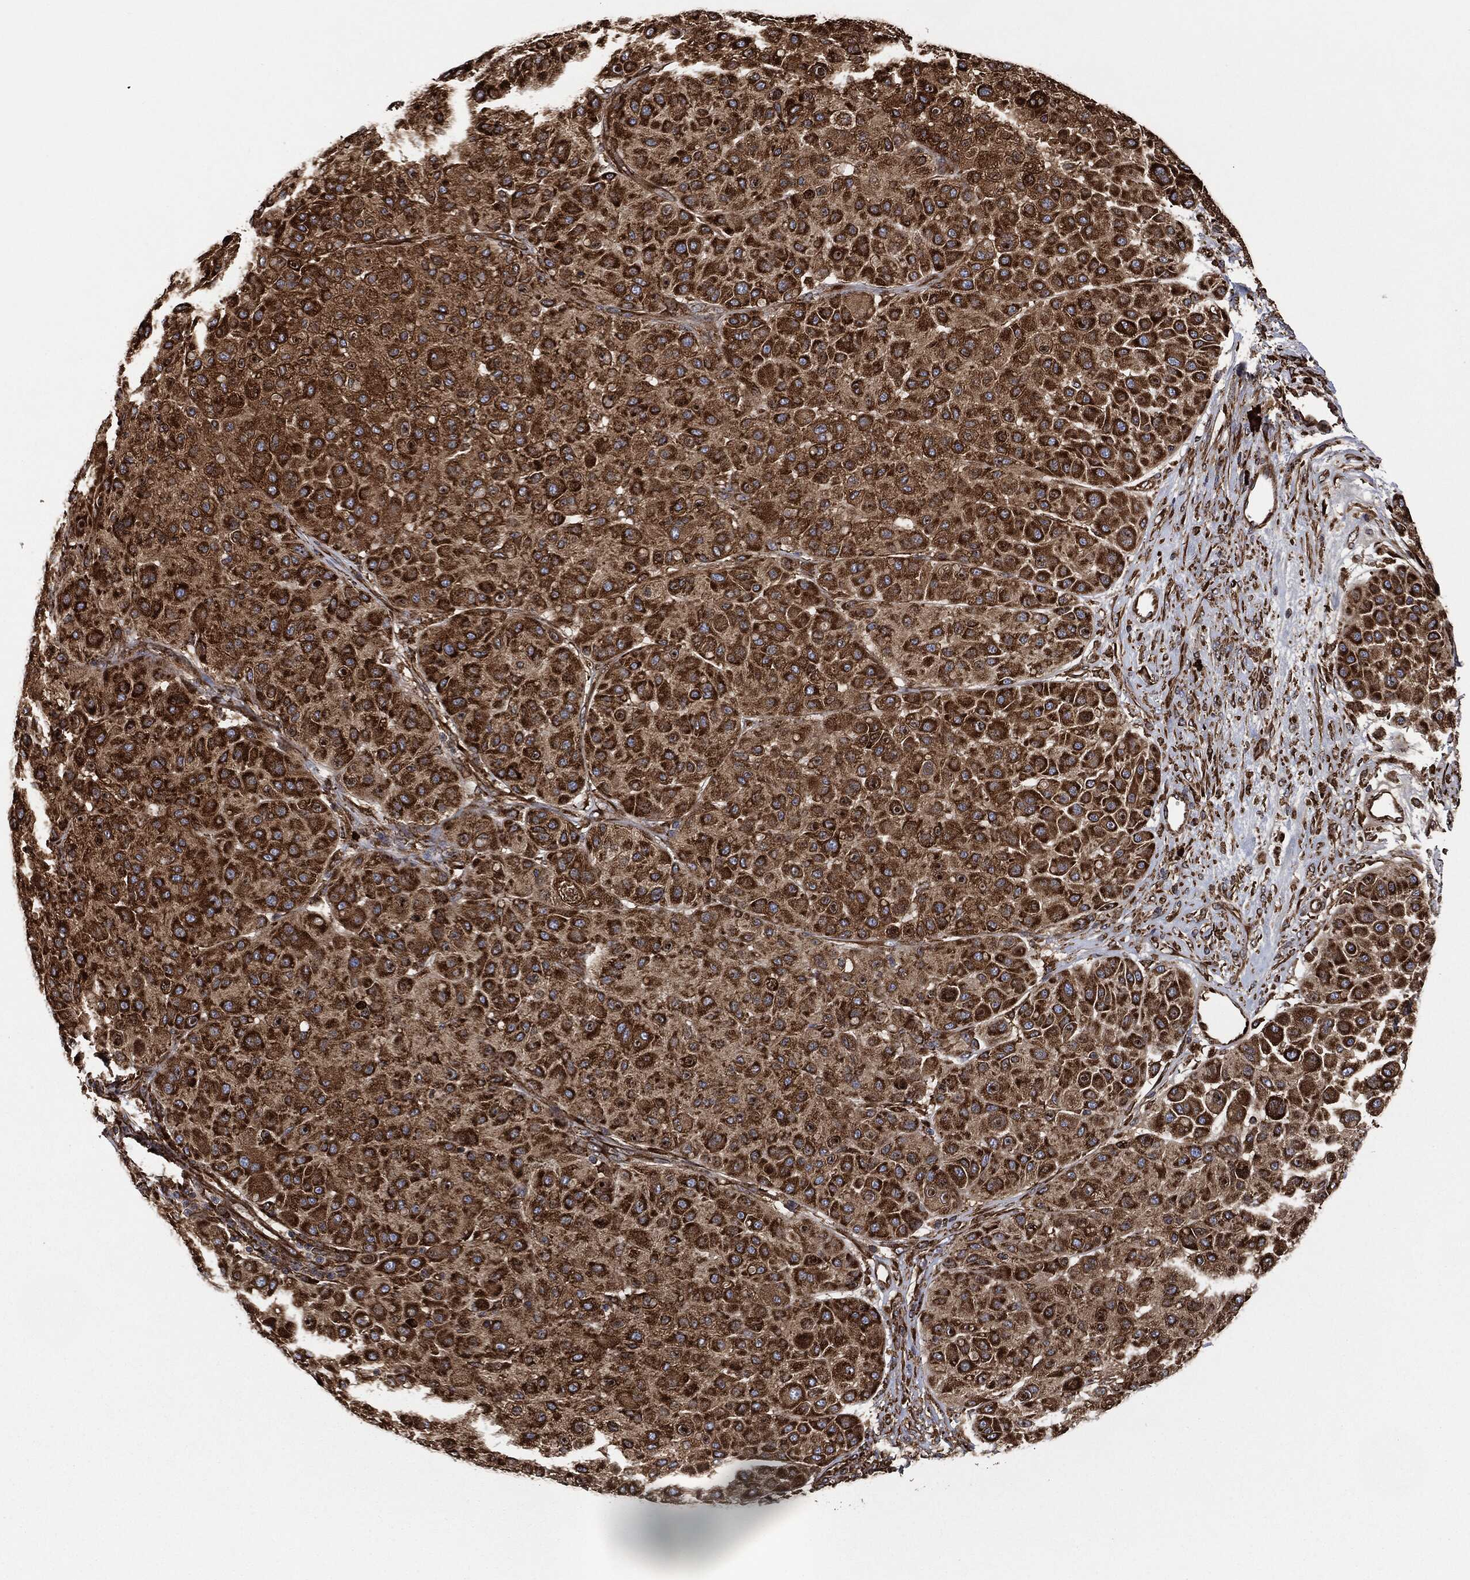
{"staining": {"intensity": "strong", "quantity": ">75%", "location": "cytoplasmic/membranous"}, "tissue": "melanoma", "cell_type": "Tumor cells", "image_type": "cancer", "snomed": [{"axis": "morphology", "description": "Malignant melanoma, Metastatic site"}, {"axis": "topography", "description": "Smooth muscle"}], "caption": "Protein staining of malignant melanoma (metastatic site) tissue displays strong cytoplasmic/membranous expression in about >75% of tumor cells.", "gene": "AMFR", "patient": {"sex": "male", "age": 41}}